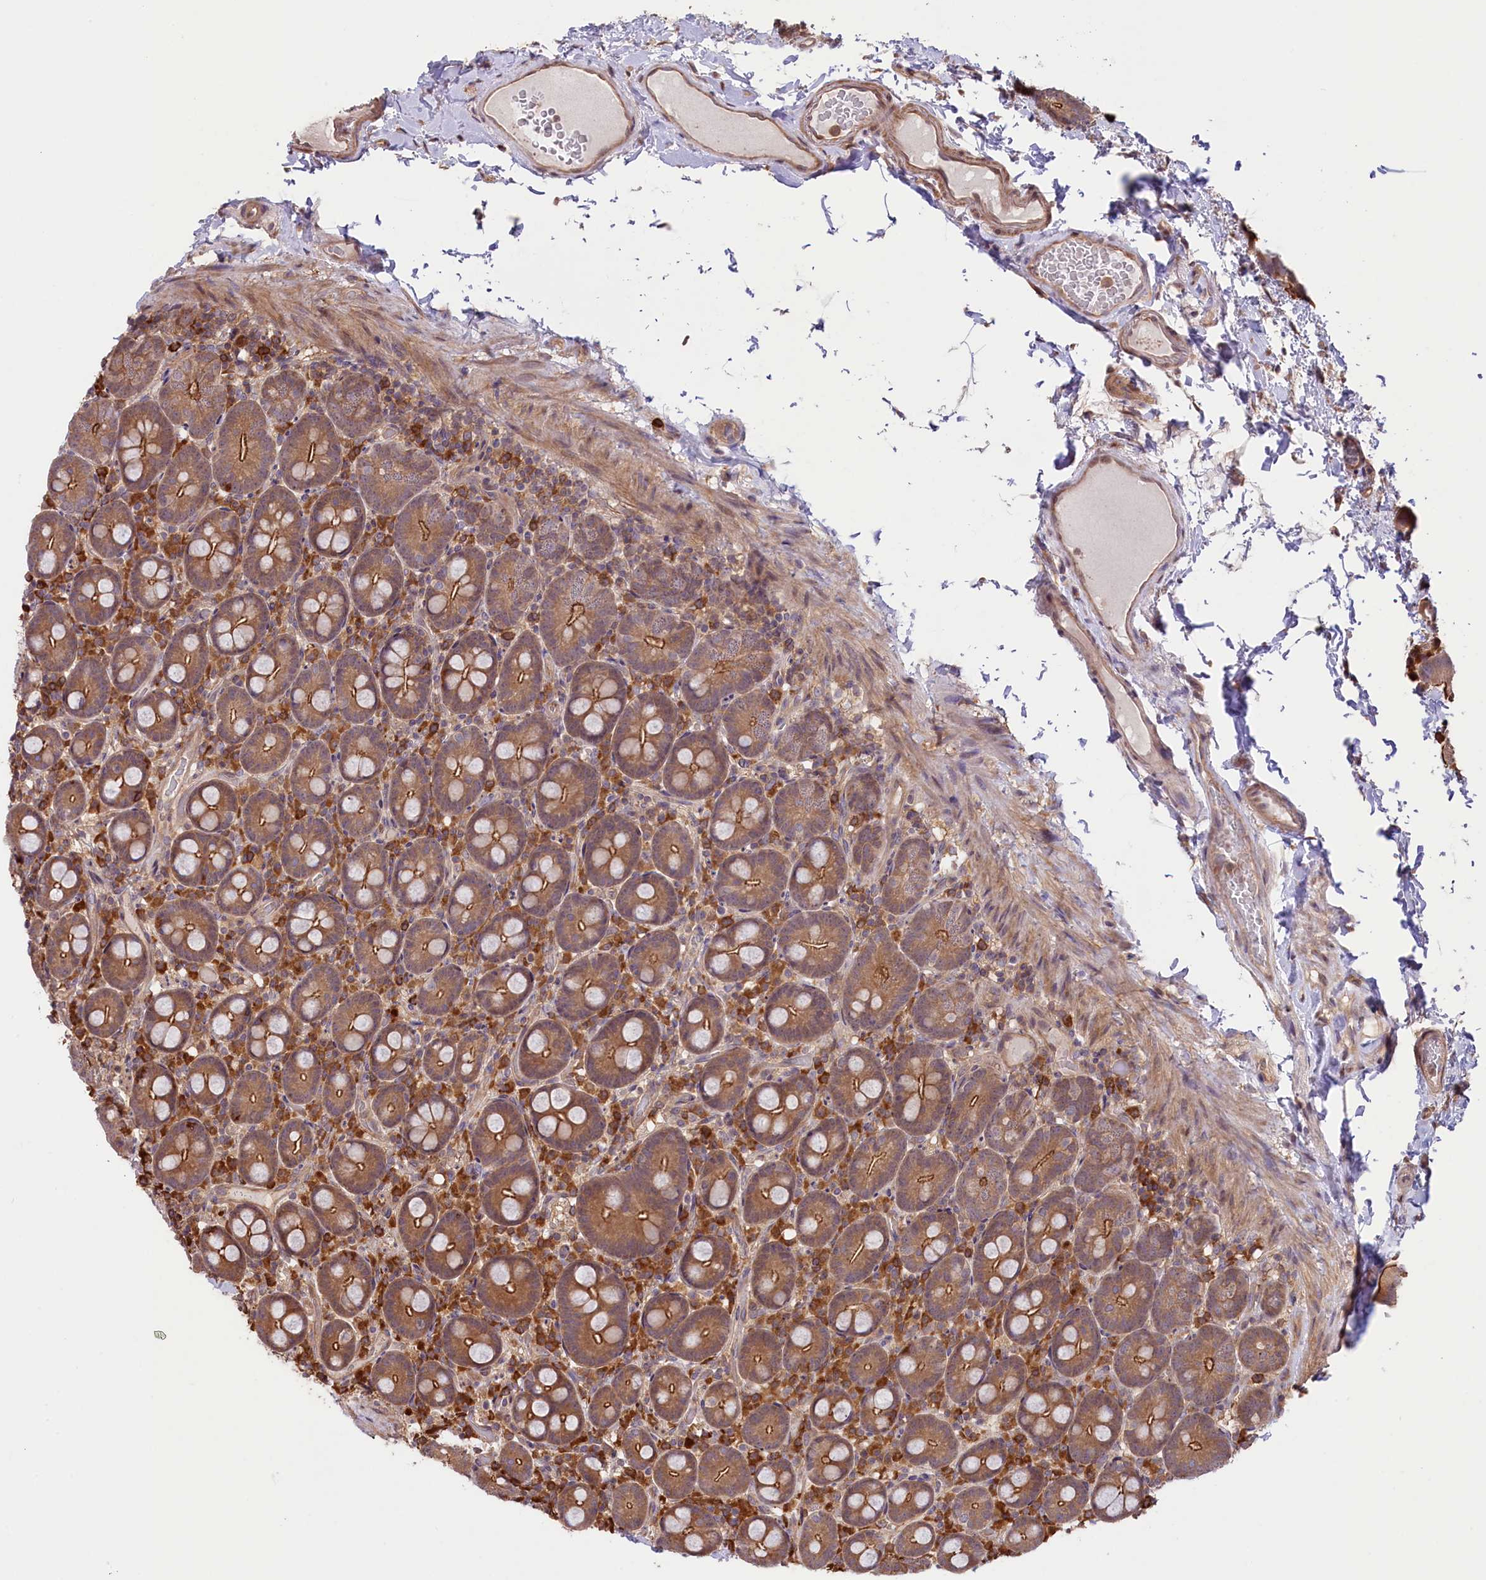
{"staining": {"intensity": "moderate", "quantity": ">75%", "location": "cytoplasmic/membranous"}, "tissue": "small intestine", "cell_type": "Glandular cells", "image_type": "normal", "snomed": [{"axis": "morphology", "description": "Normal tissue, NOS"}, {"axis": "topography", "description": "Small intestine"}], "caption": "IHC photomicrograph of benign small intestine: small intestine stained using immunohistochemistry displays medium levels of moderate protein expression localized specifically in the cytoplasmic/membranous of glandular cells, appearing as a cytoplasmic/membranous brown color.", "gene": "RIC8A", "patient": {"sex": "female", "age": 68}}